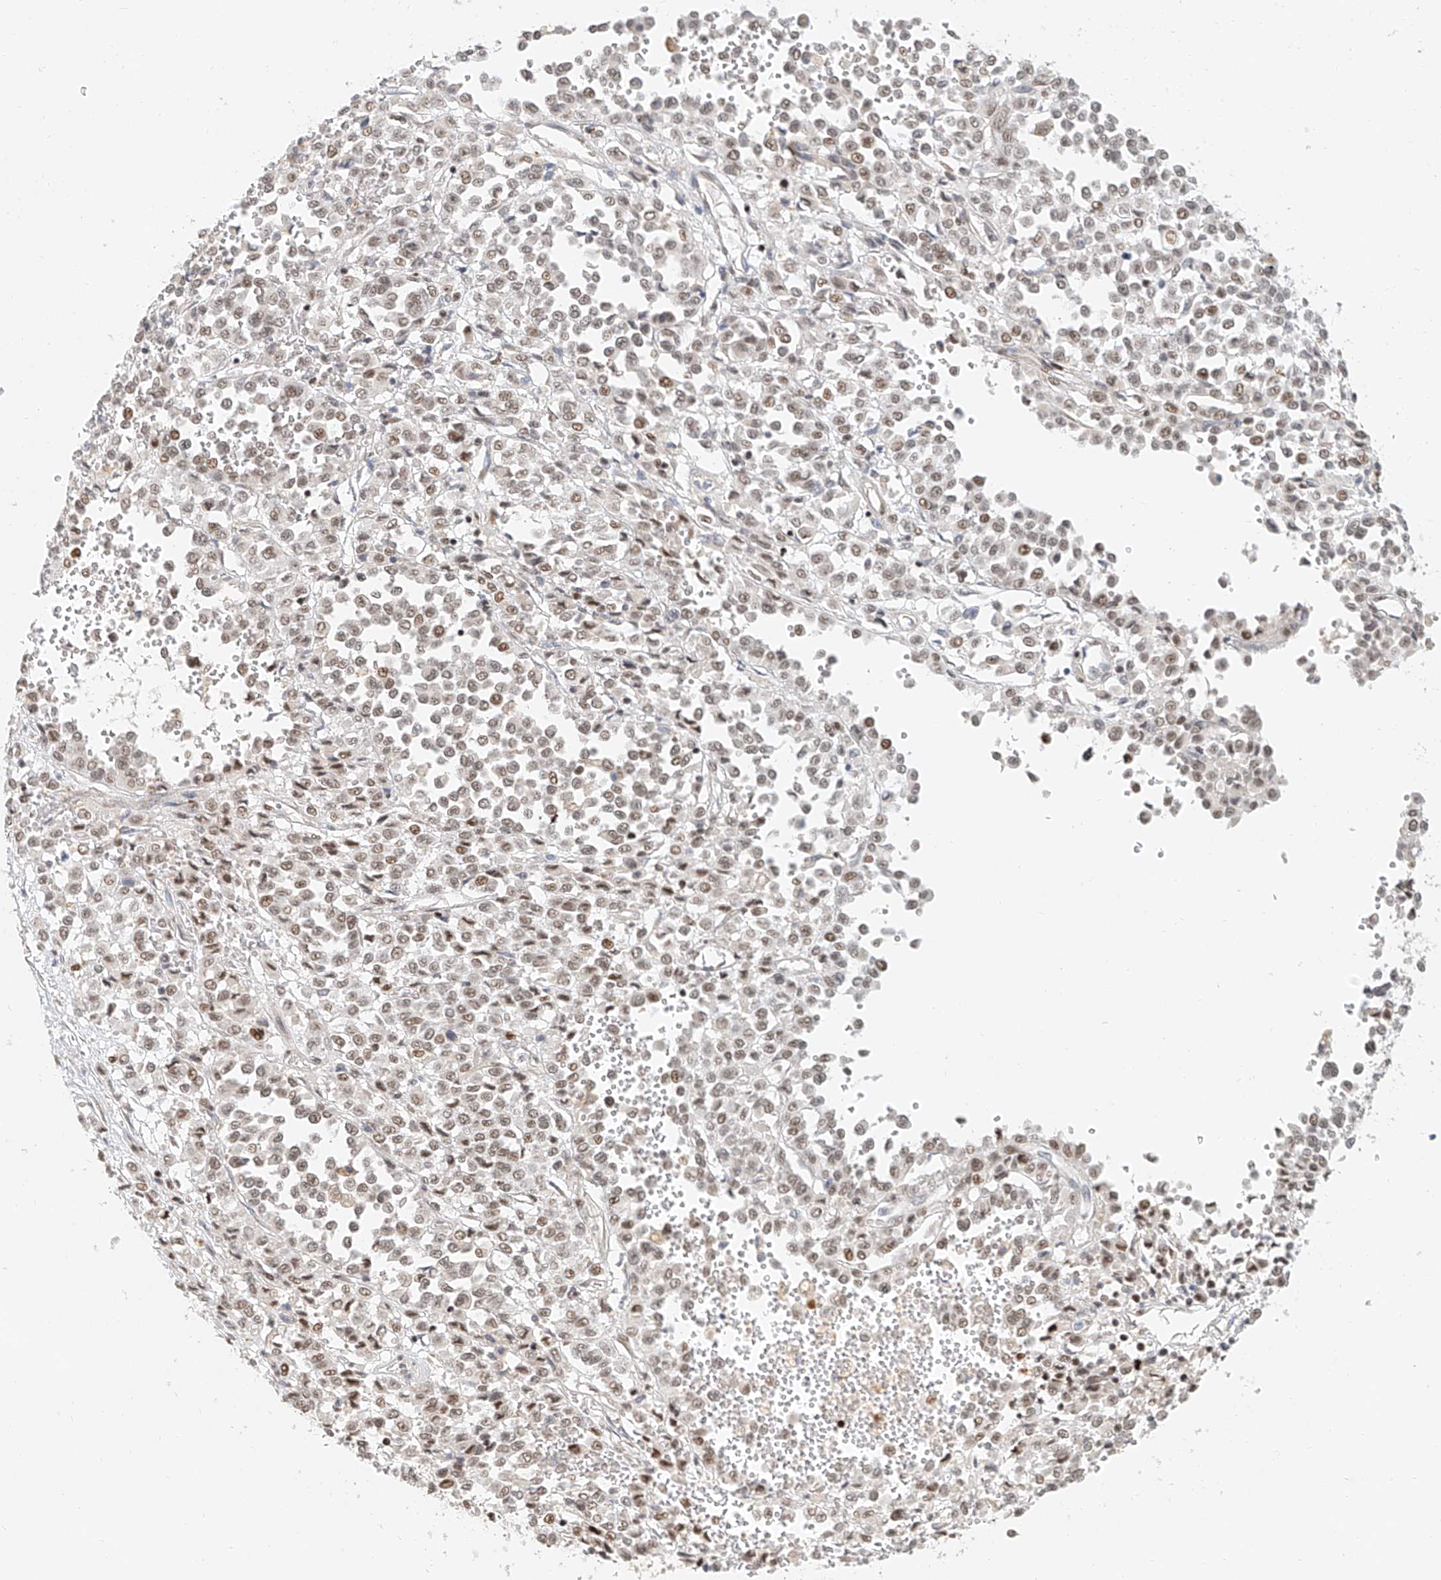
{"staining": {"intensity": "moderate", "quantity": ">75%", "location": "nuclear"}, "tissue": "melanoma", "cell_type": "Tumor cells", "image_type": "cancer", "snomed": [{"axis": "morphology", "description": "Malignant melanoma, Metastatic site"}, {"axis": "topography", "description": "Pancreas"}], "caption": "DAB immunohistochemical staining of human melanoma reveals moderate nuclear protein positivity in about >75% of tumor cells.", "gene": "CXorf58", "patient": {"sex": "female", "age": 30}}